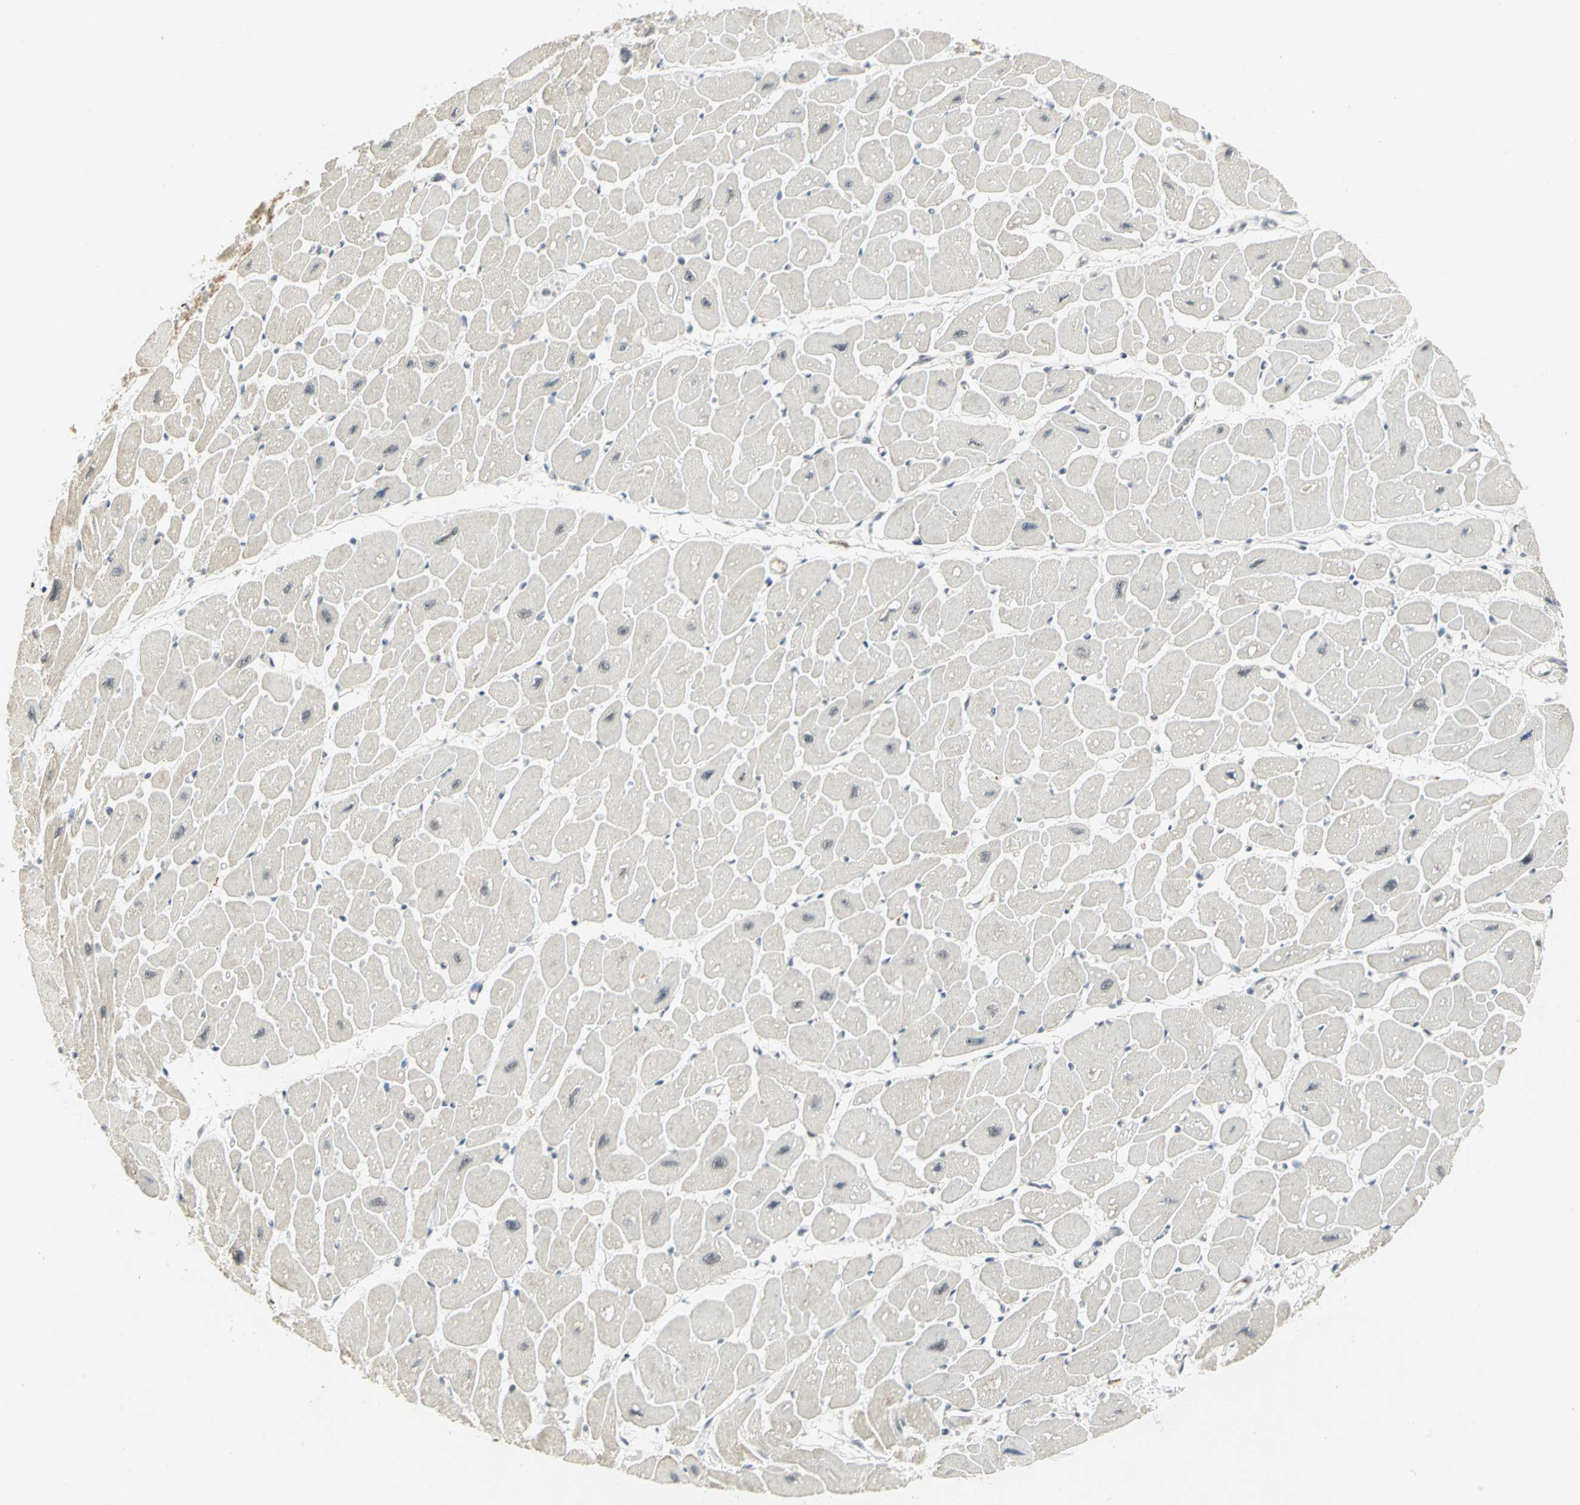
{"staining": {"intensity": "moderate", "quantity": "25%-75%", "location": "nuclear"}, "tissue": "heart muscle", "cell_type": "Cardiomyocytes", "image_type": "normal", "snomed": [{"axis": "morphology", "description": "Normal tissue, NOS"}, {"axis": "topography", "description": "Heart"}], "caption": "Brown immunohistochemical staining in normal human heart muscle exhibits moderate nuclear positivity in approximately 25%-75% of cardiomyocytes.", "gene": "CCNT1", "patient": {"sex": "female", "age": 54}}